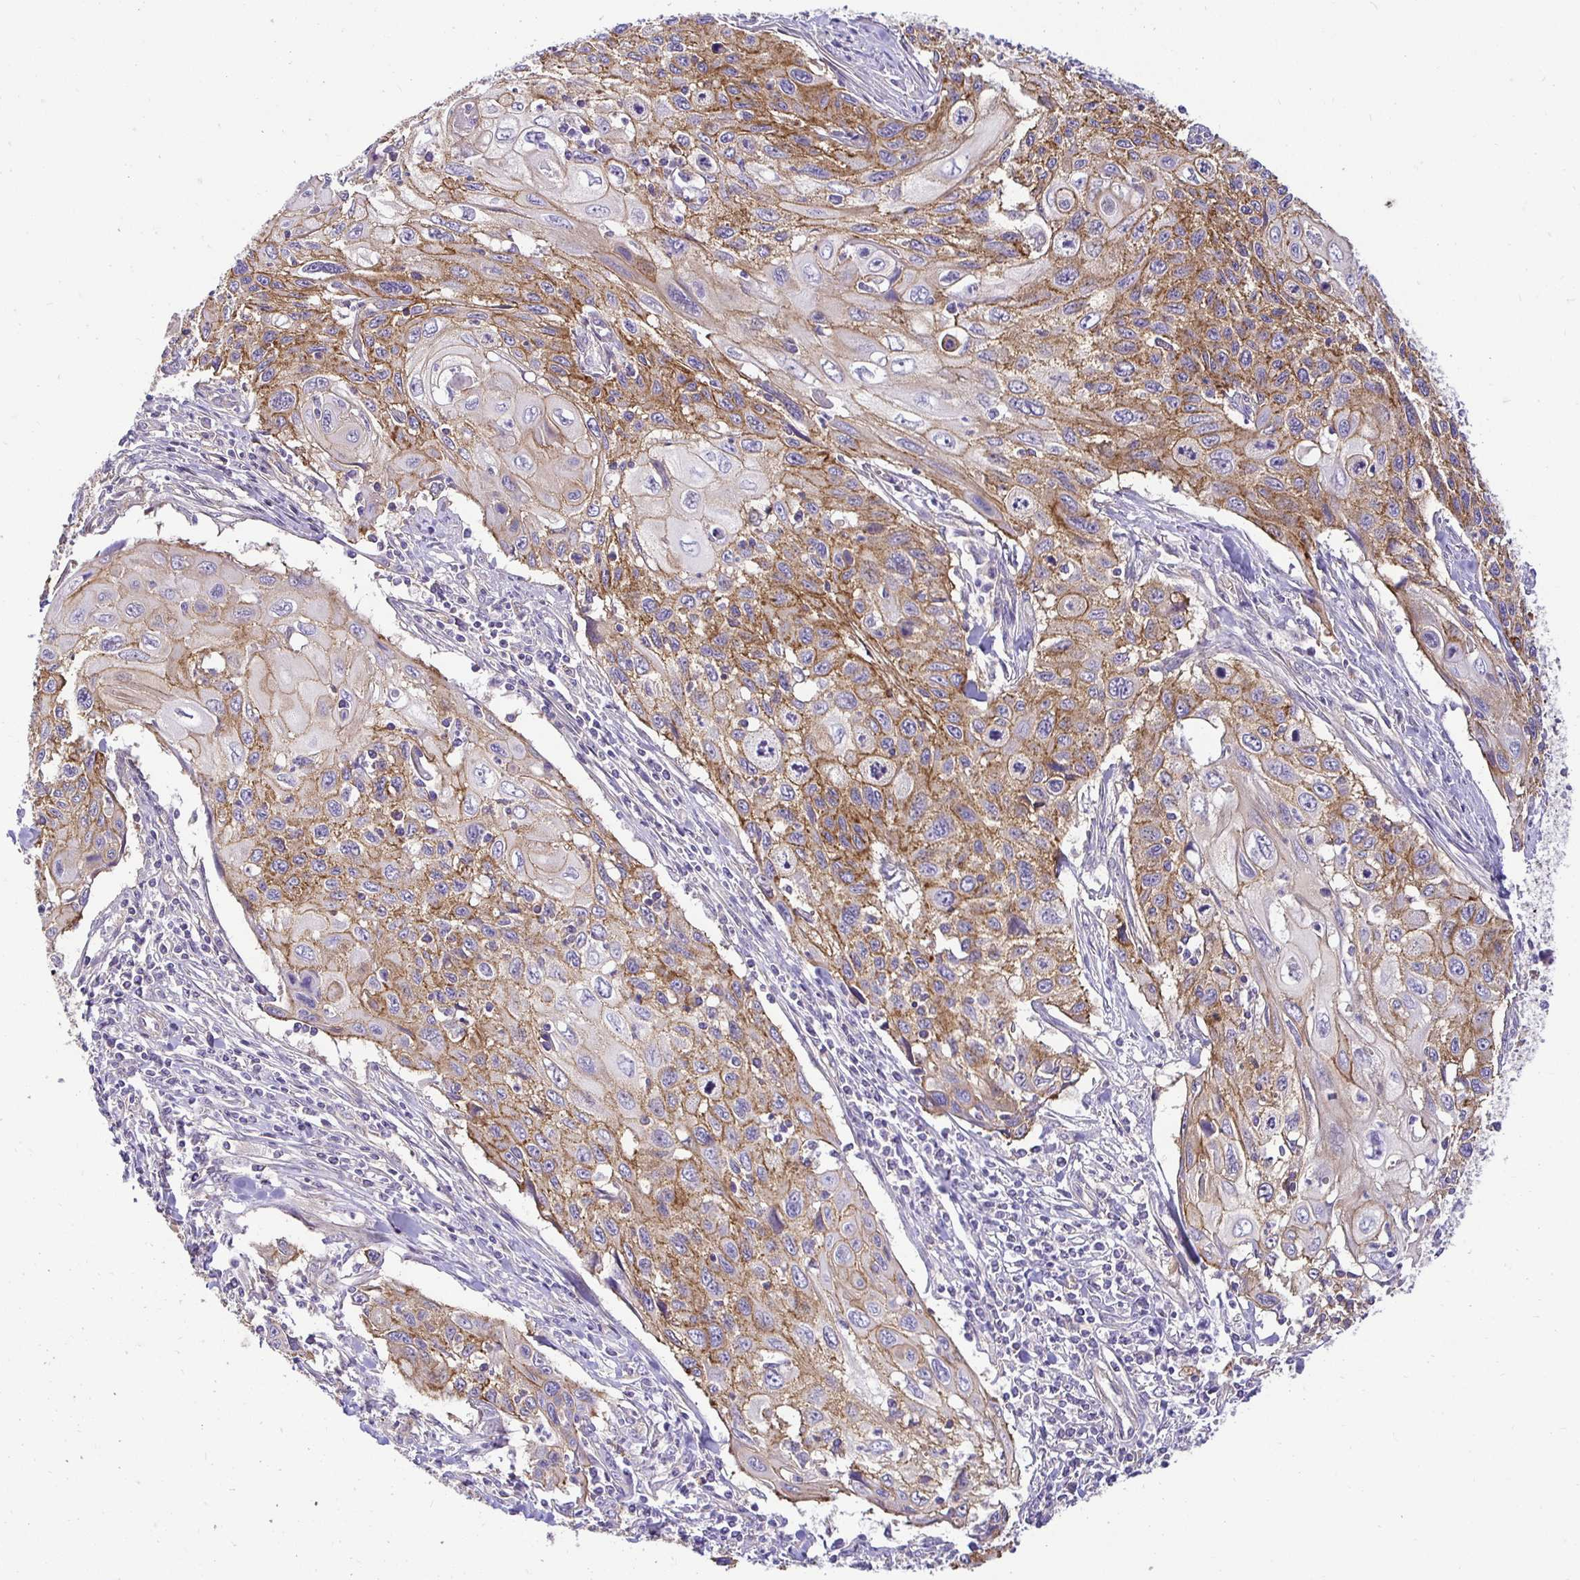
{"staining": {"intensity": "moderate", "quantity": ">75%", "location": "cytoplasmic/membranous"}, "tissue": "cervical cancer", "cell_type": "Tumor cells", "image_type": "cancer", "snomed": [{"axis": "morphology", "description": "Squamous cell carcinoma, NOS"}, {"axis": "topography", "description": "Cervix"}], "caption": "Immunohistochemistry (IHC) image of neoplastic tissue: cervical cancer stained using IHC demonstrates medium levels of moderate protein expression localized specifically in the cytoplasmic/membranous of tumor cells, appearing as a cytoplasmic/membranous brown color.", "gene": "SLC9A1", "patient": {"sex": "female", "age": 70}}